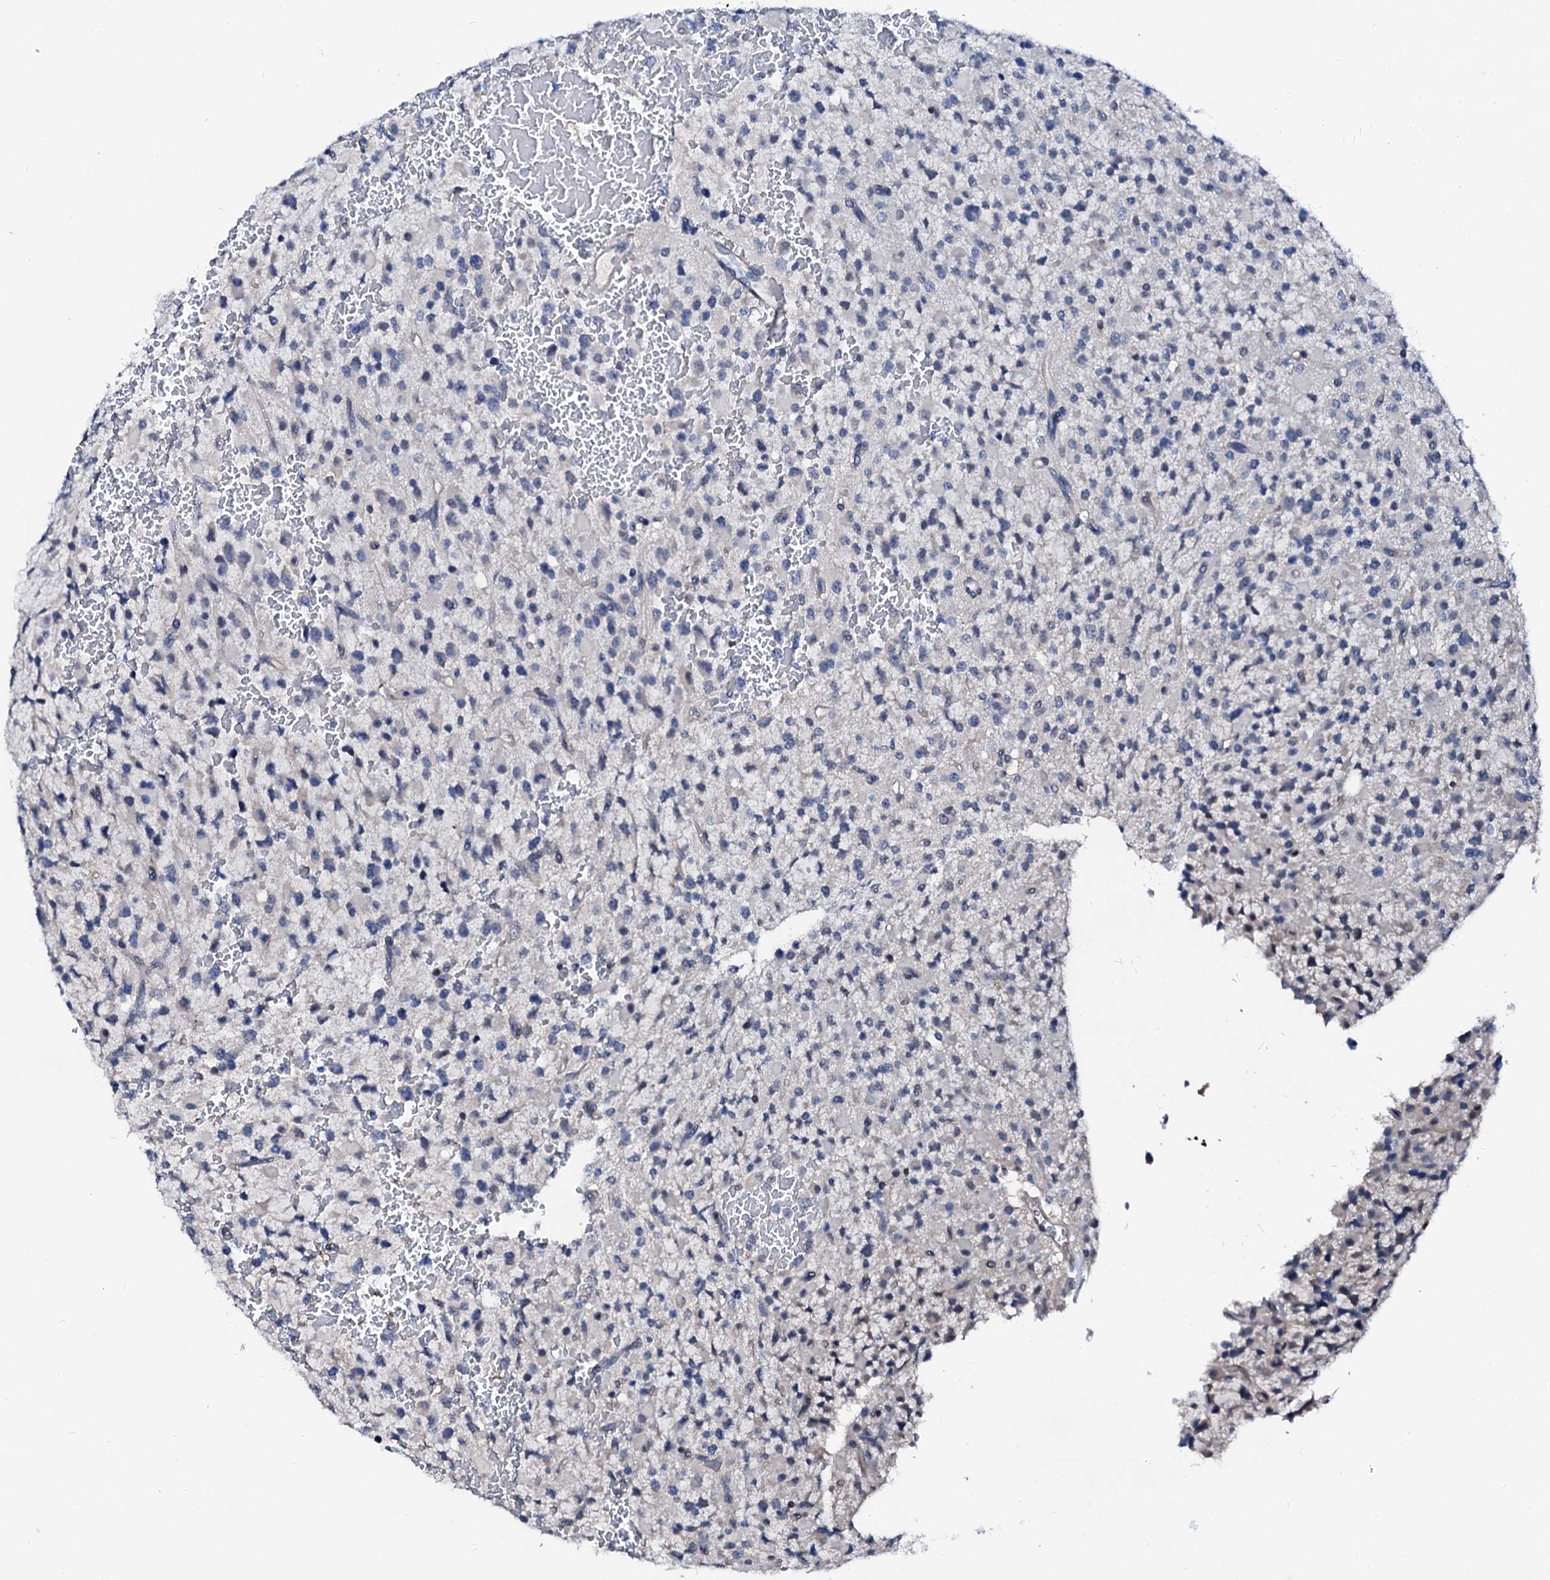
{"staining": {"intensity": "negative", "quantity": "none", "location": "none"}, "tissue": "glioma", "cell_type": "Tumor cells", "image_type": "cancer", "snomed": [{"axis": "morphology", "description": "Glioma, malignant, High grade"}, {"axis": "topography", "description": "Brain"}], "caption": "This micrograph is of glioma stained with IHC to label a protein in brown with the nuclei are counter-stained blue. There is no positivity in tumor cells. Nuclei are stained in blue.", "gene": "CSN2", "patient": {"sex": "male", "age": 34}}